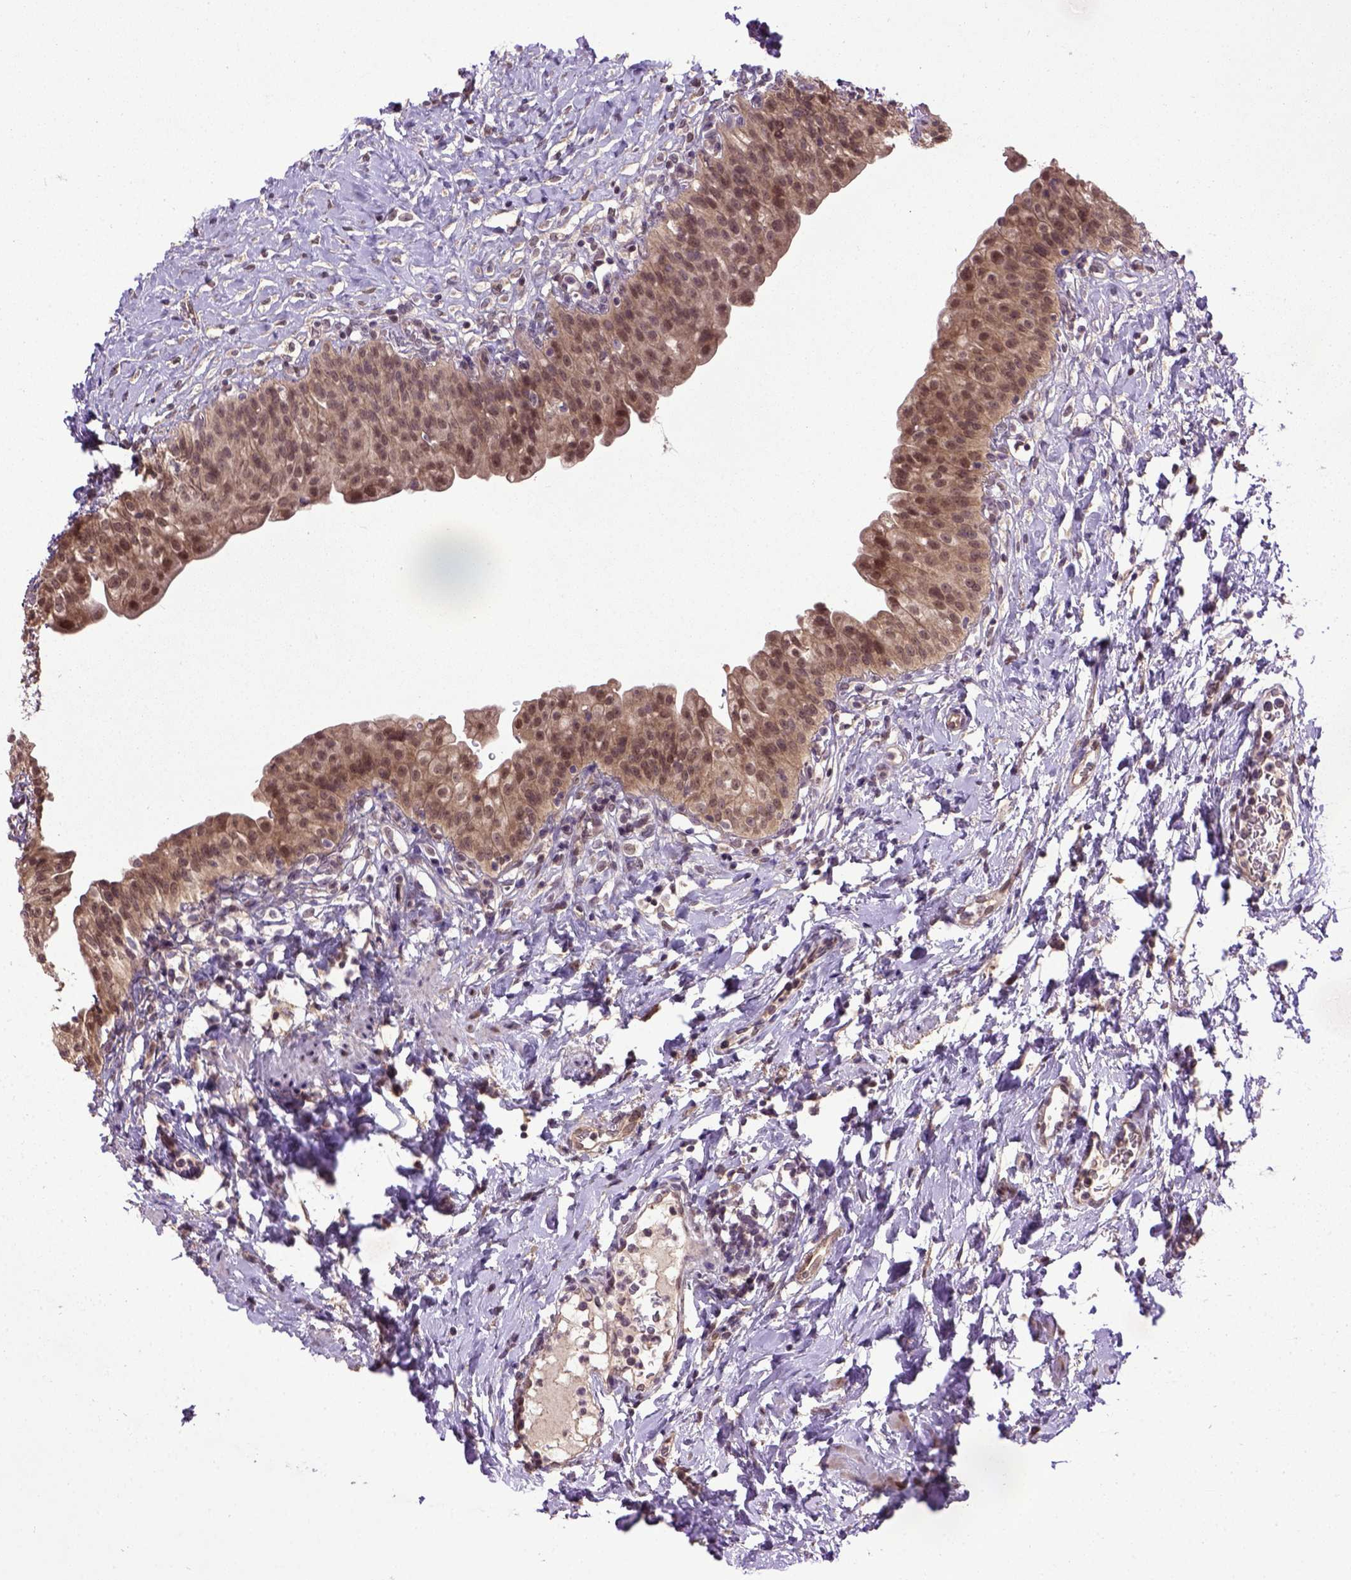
{"staining": {"intensity": "moderate", "quantity": ">75%", "location": "cytoplasmic/membranous,nuclear"}, "tissue": "urinary bladder", "cell_type": "Urothelial cells", "image_type": "normal", "snomed": [{"axis": "morphology", "description": "Normal tissue, NOS"}, {"axis": "topography", "description": "Urinary bladder"}], "caption": "Immunohistochemistry (IHC) micrograph of benign human urinary bladder stained for a protein (brown), which displays medium levels of moderate cytoplasmic/membranous,nuclear positivity in about >75% of urothelial cells.", "gene": "UBA3", "patient": {"sex": "male", "age": 76}}